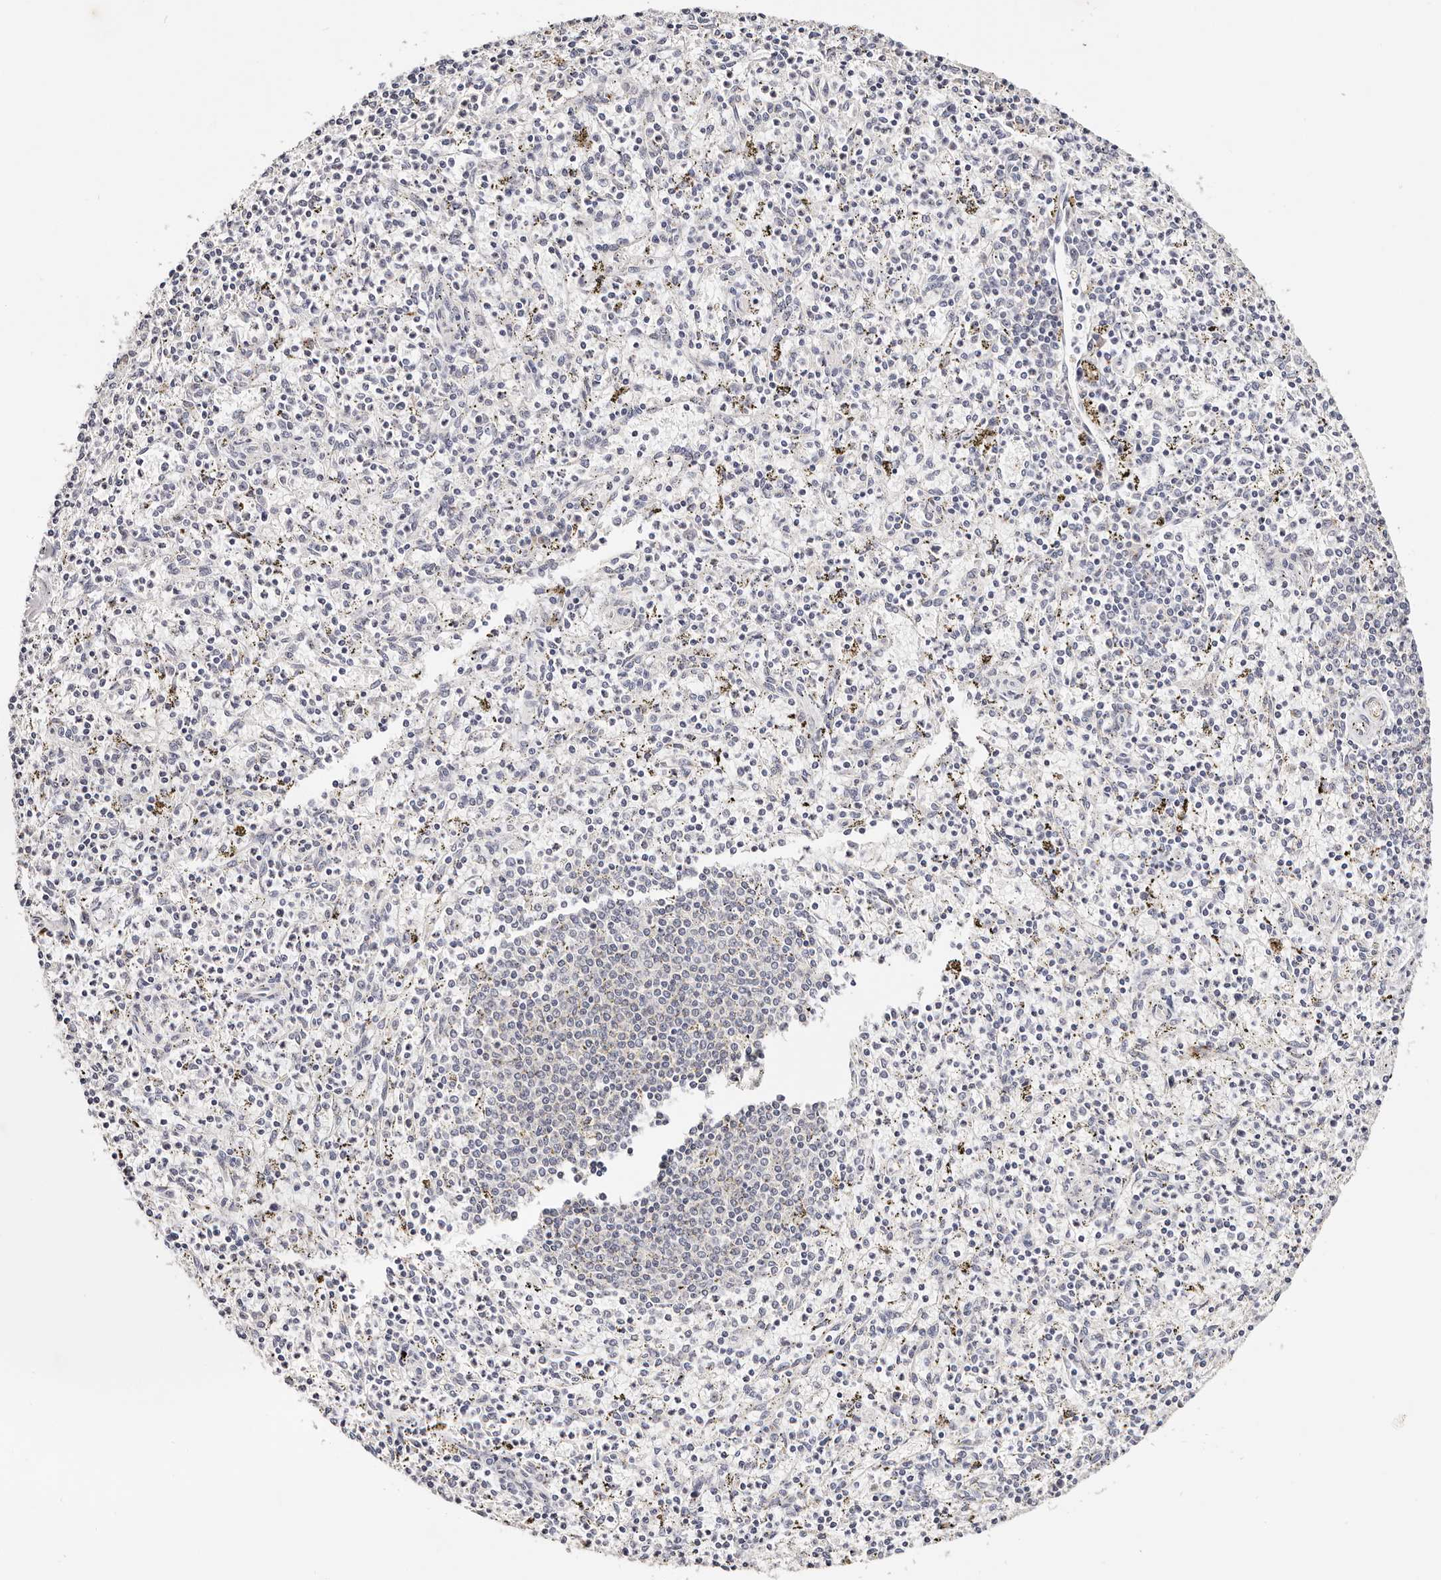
{"staining": {"intensity": "negative", "quantity": "none", "location": "none"}, "tissue": "spleen", "cell_type": "Cells in red pulp", "image_type": "normal", "snomed": [{"axis": "morphology", "description": "Normal tissue, NOS"}, {"axis": "topography", "description": "Spleen"}], "caption": "This is a micrograph of immunohistochemistry (IHC) staining of unremarkable spleen, which shows no staining in cells in red pulp.", "gene": "VIPAS39", "patient": {"sex": "male", "age": 72}}